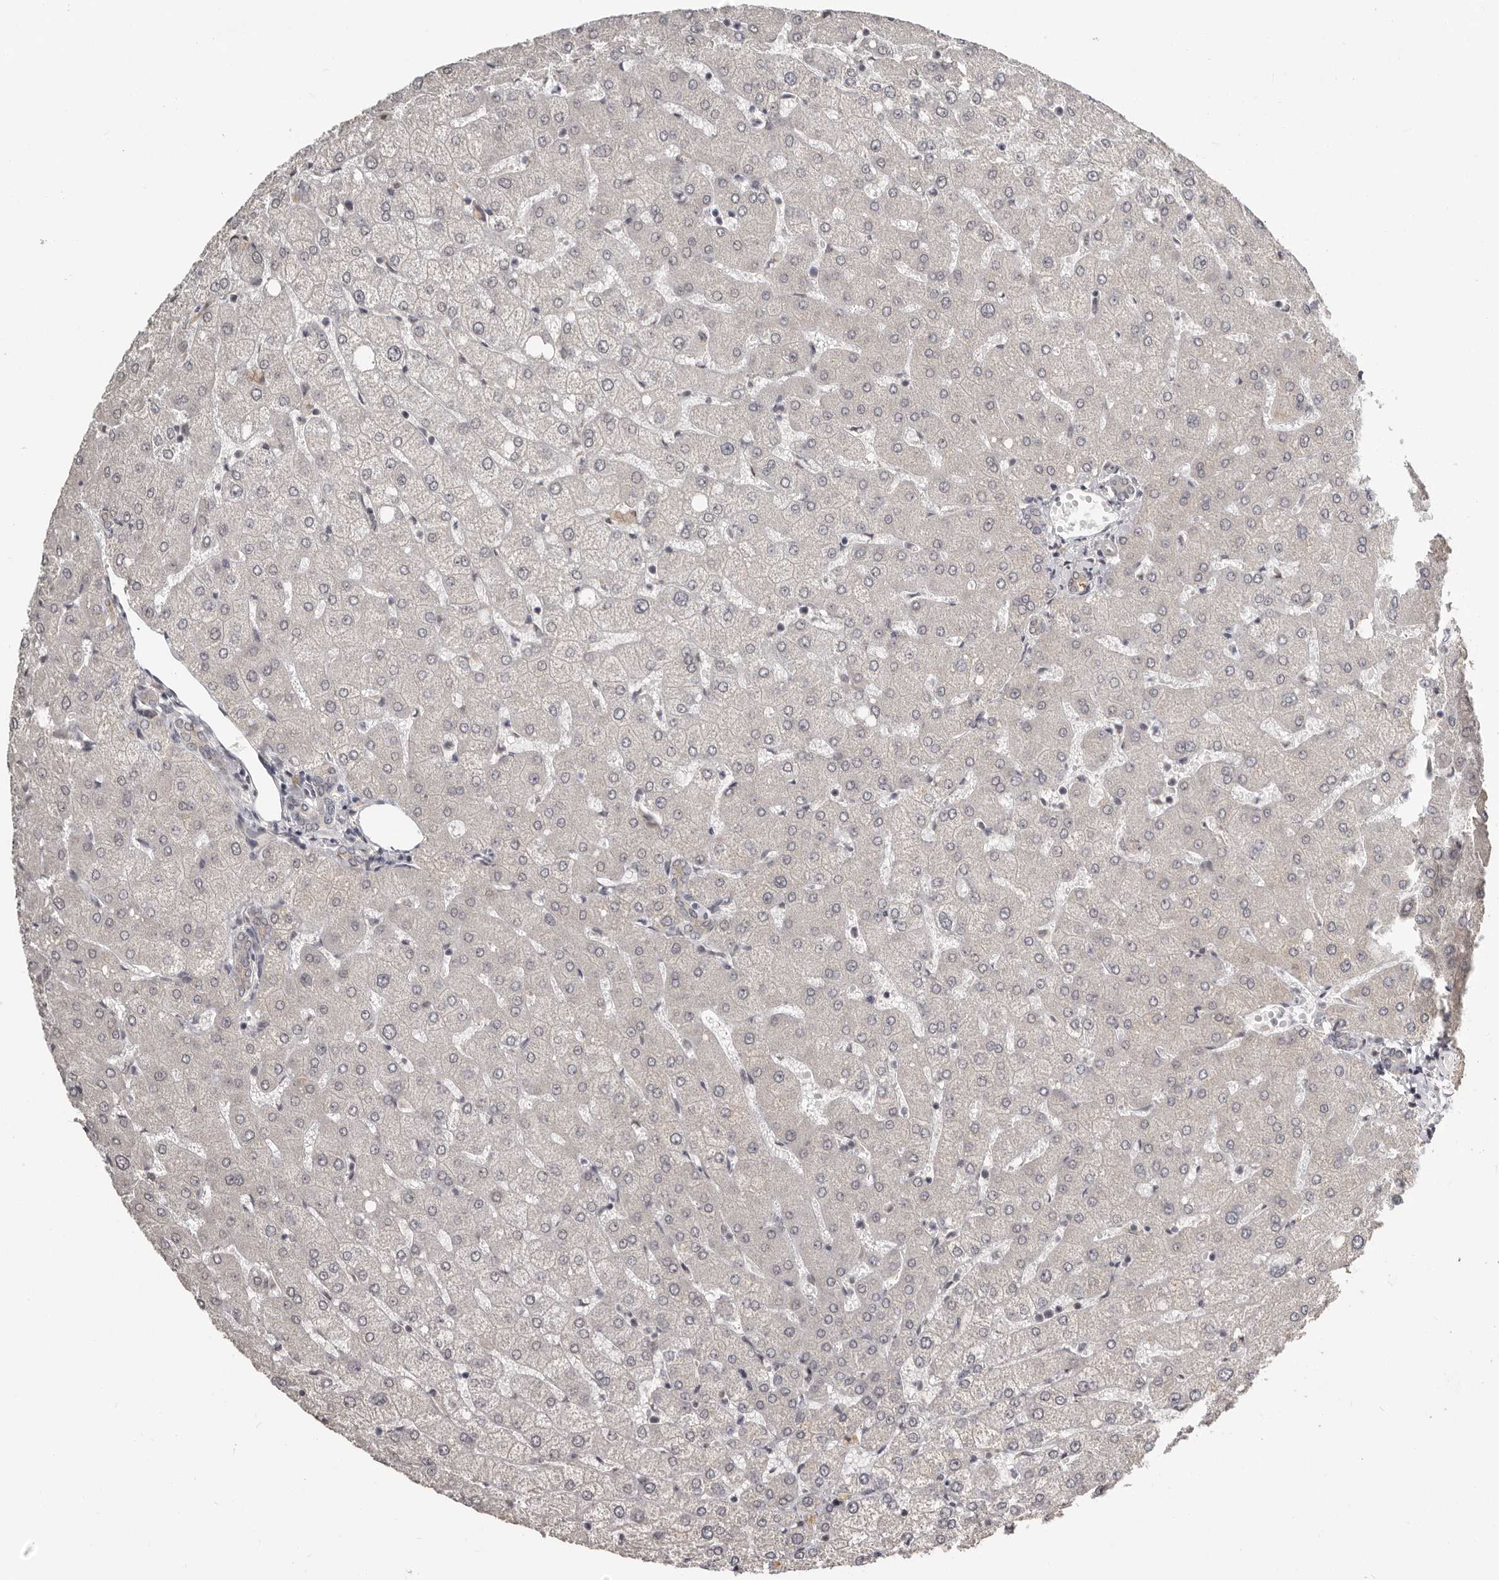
{"staining": {"intensity": "negative", "quantity": "none", "location": "none"}, "tissue": "liver", "cell_type": "Cholangiocytes", "image_type": "normal", "snomed": [{"axis": "morphology", "description": "Normal tissue, NOS"}, {"axis": "topography", "description": "Liver"}], "caption": "High magnification brightfield microscopy of unremarkable liver stained with DAB (3,3'-diaminobenzidine) (brown) and counterstained with hematoxylin (blue): cholangiocytes show no significant expression. The staining was performed using DAB to visualize the protein expression in brown, while the nuclei were stained in blue with hematoxylin (Magnification: 20x).", "gene": "ZFP14", "patient": {"sex": "female", "age": 54}}